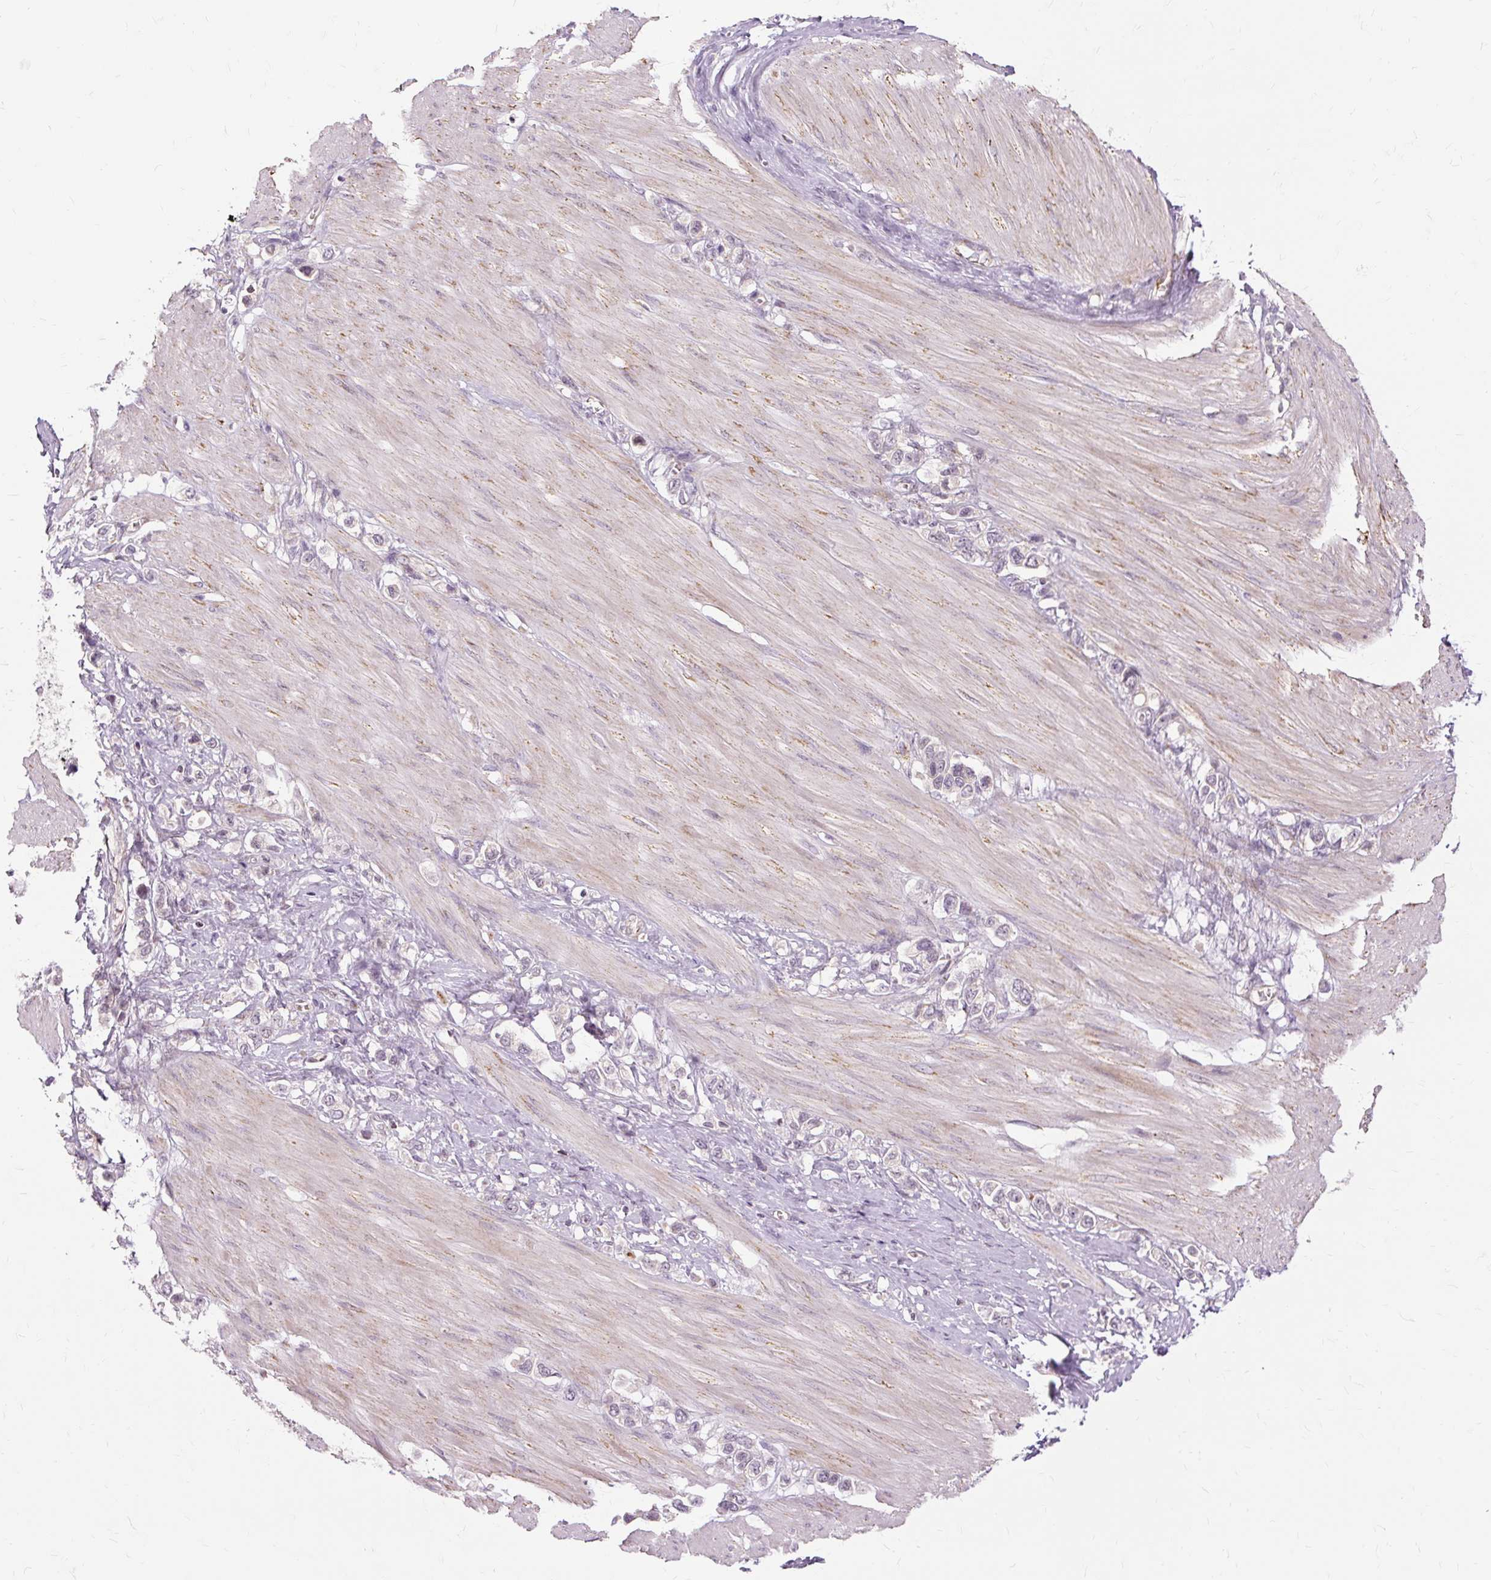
{"staining": {"intensity": "negative", "quantity": "none", "location": "none"}, "tissue": "stomach cancer", "cell_type": "Tumor cells", "image_type": "cancer", "snomed": [{"axis": "morphology", "description": "Adenocarcinoma, NOS"}, {"axis": "topography", "description": "Stomach"}], "caption": "IHC image of stomach cancer stained for a protein (brown), which demonstrates no staining in tumor cells.", "gene": "MMACHC", "patient": {"sex": "female", "age": 65}}